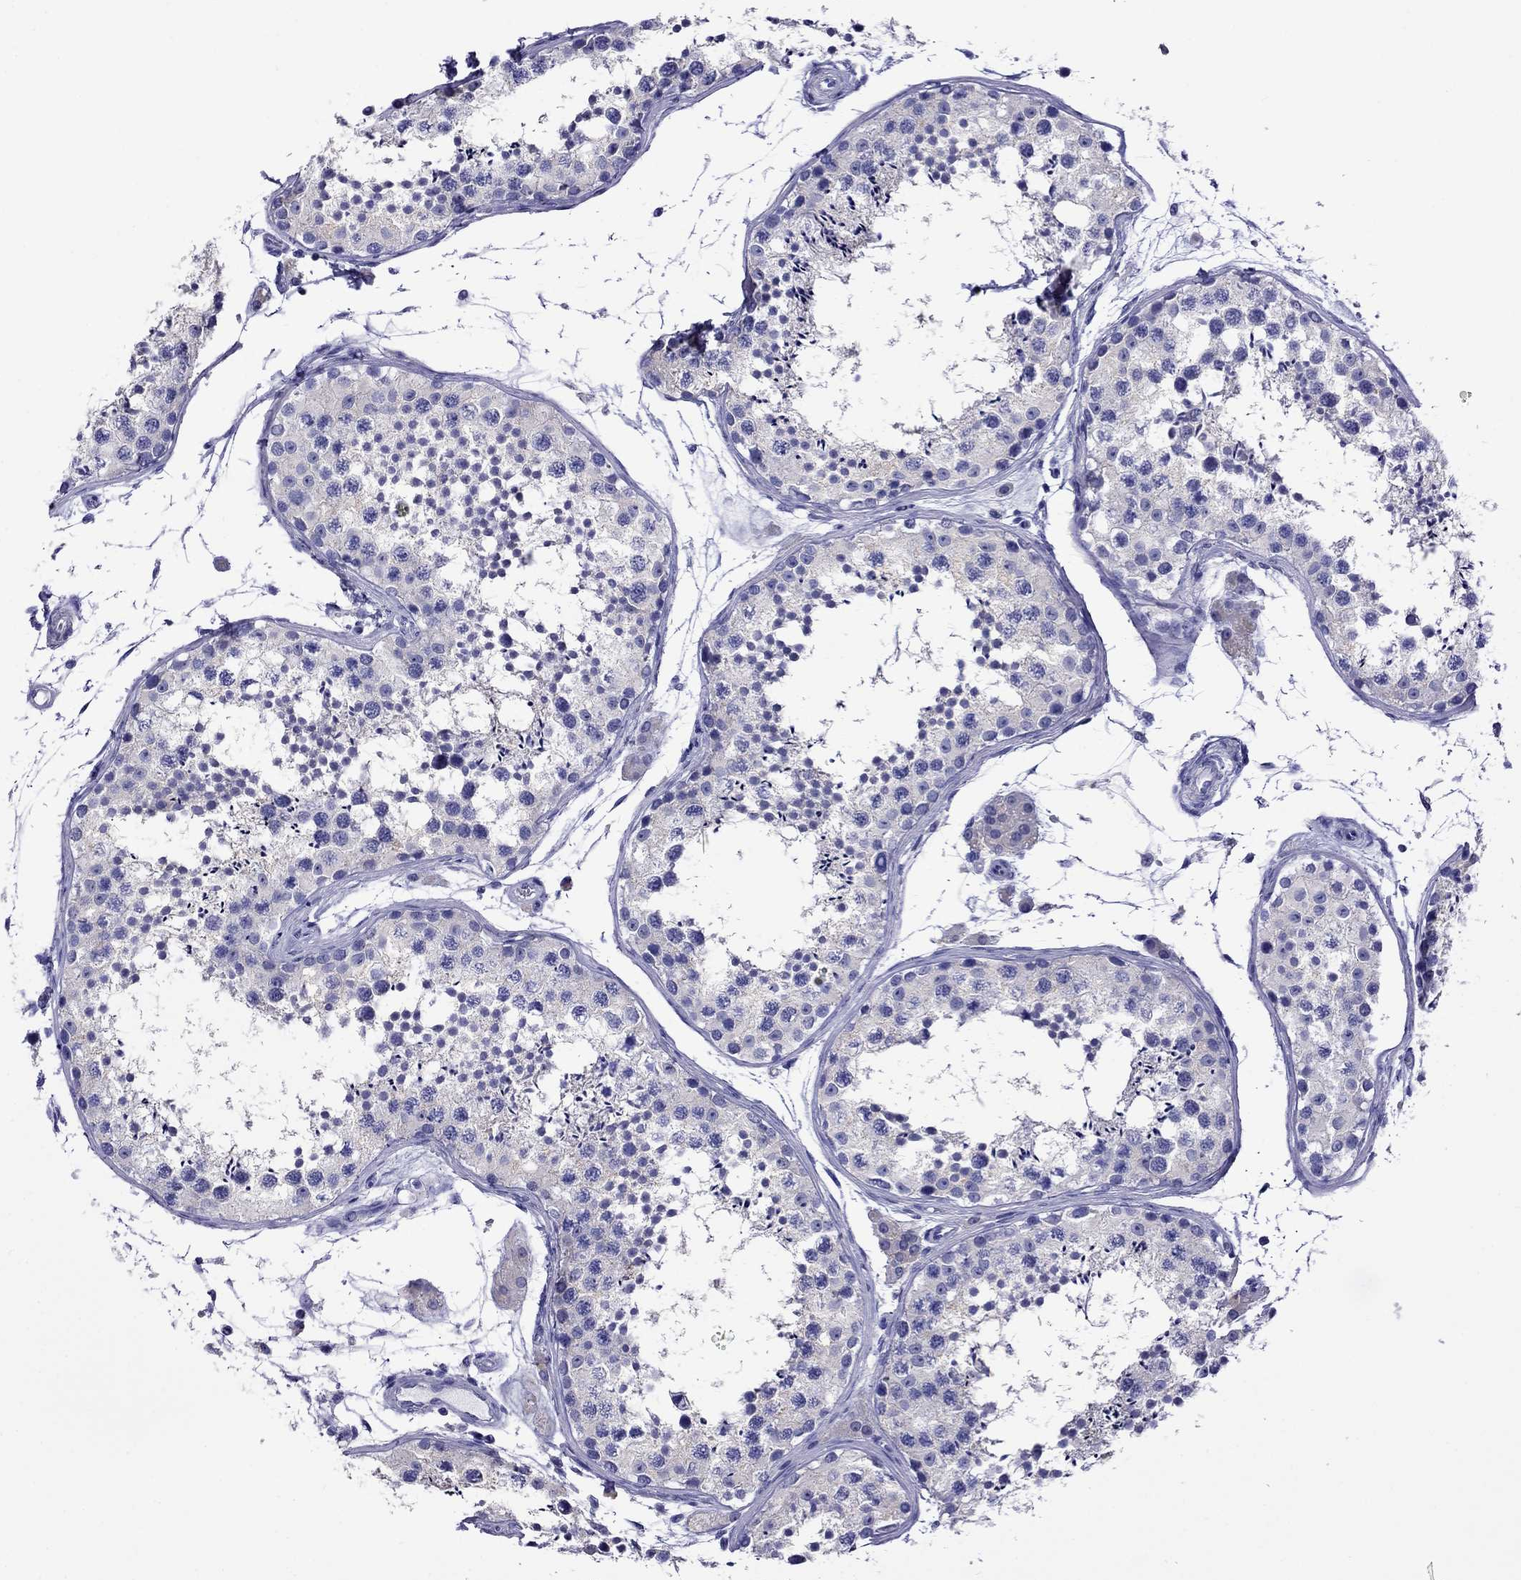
{"staining": {"intensity": "moderate", "quantity": "<25%", "location": "cytoplasmic/membranous"}, "tissue": "testis", "cell_type": "Cells in seminiferous ducts", "image_type": "normal", "snomed": [{"axis": "morphology", "description": "Normal tissue, NOS"}, {"axis": "topography", "description": "Testis"}], "caption": "The immunohistochemical stain highlights moderate cytoplasmic/membranous staining in cells in seminiferous ducts of benign testis.", "gene": "SCG2", "patient": {"sex": "male", "age": 41}}